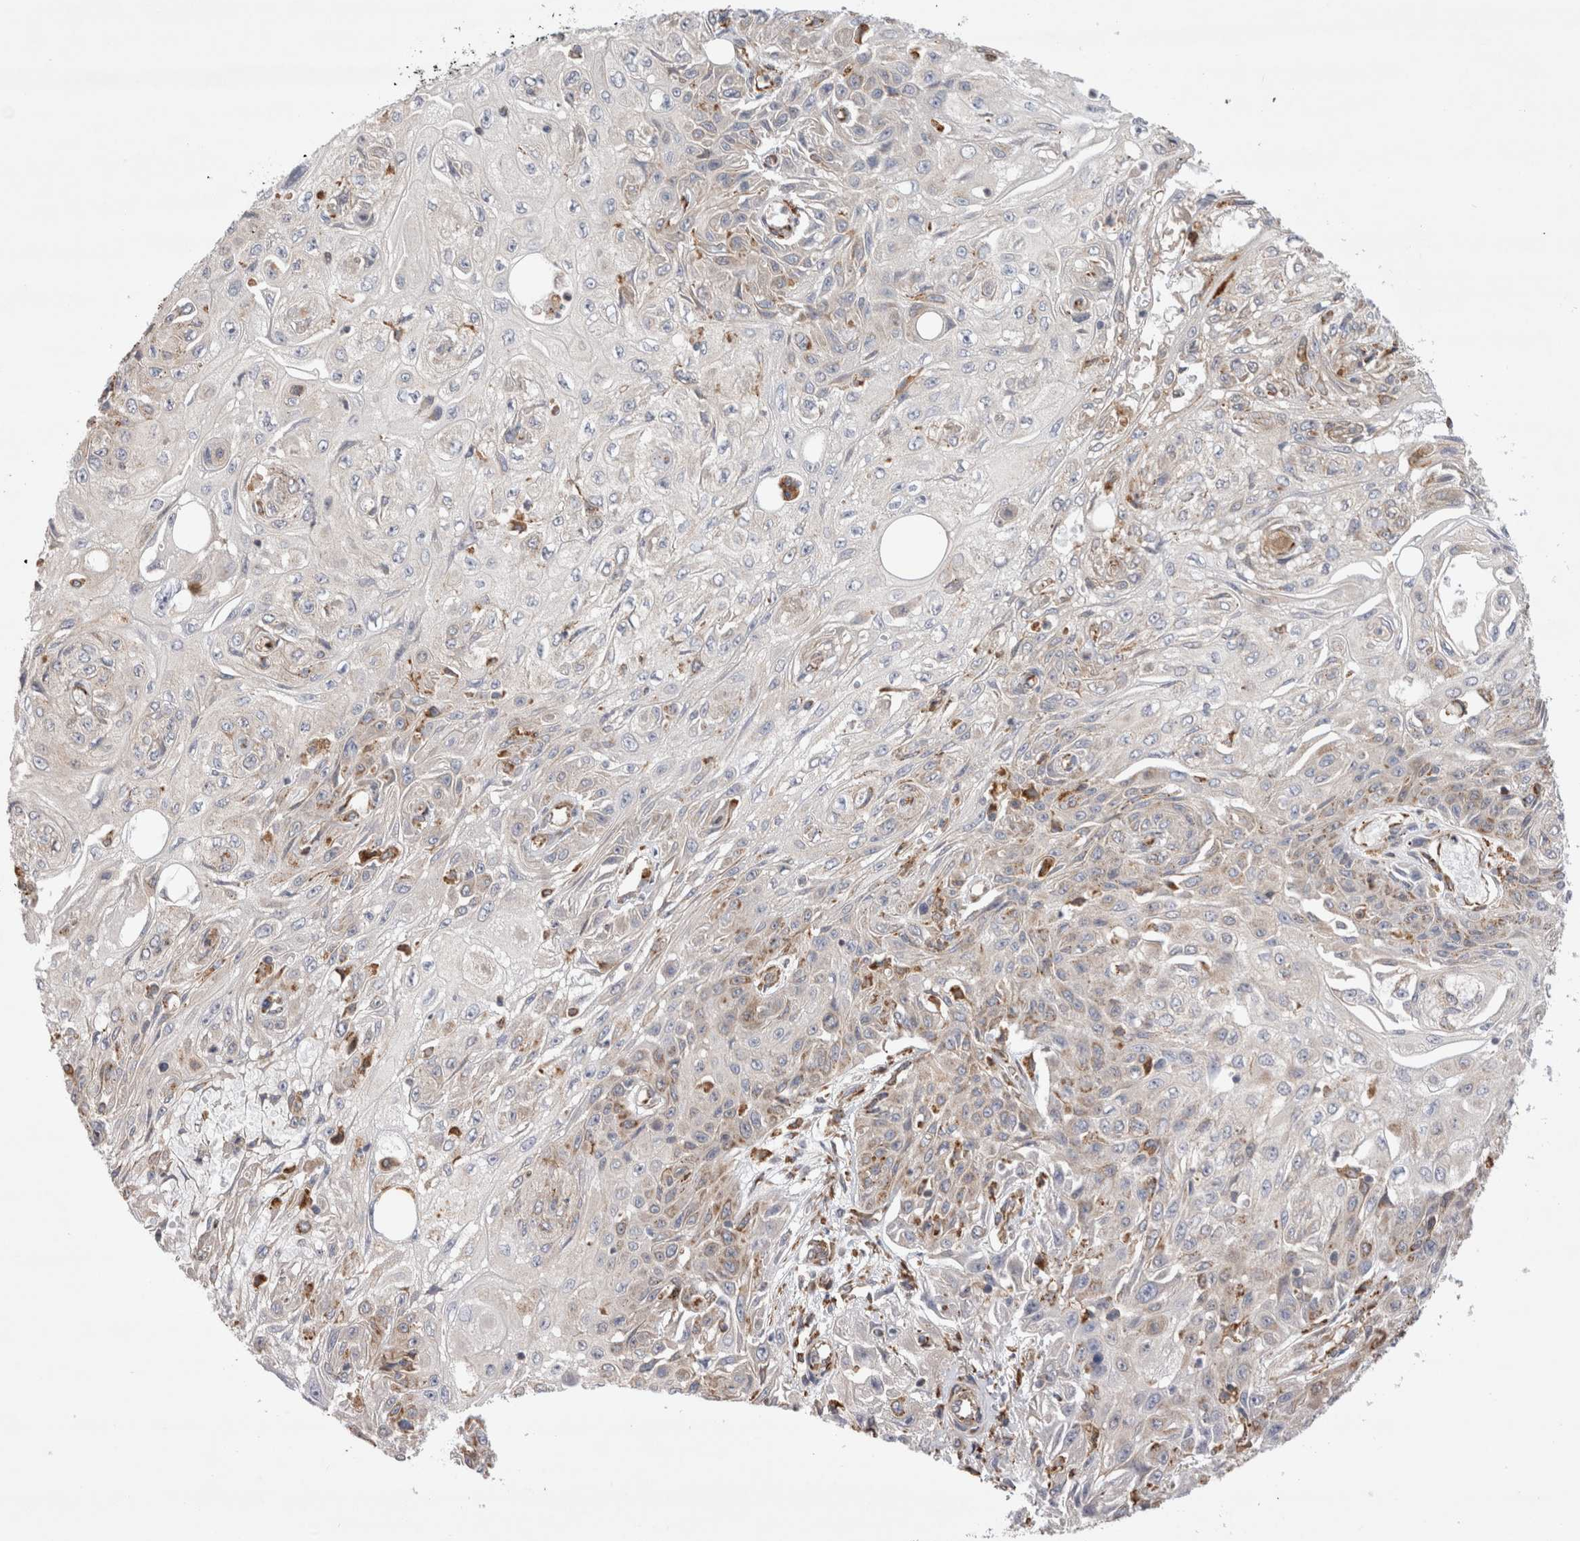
{"staining": {"intensity": "weak", "quantity": "<25%", "location": "cytoplasmic/membranous"}, "tissue": "skin cancer", "cell_type": "Tumor cells", "image_type": "cancer", "snomed": [{"axis": "morphology", "description": "Squamous cell carcinoma, NOS"}, {"axis": "morphology", "description": "Squamous cell carcinoma, metastatic, NOS"}, {"axis": "topography", "description": "Skin"}, {"axis": "topography", "description": "Lymph node"}], "caption": "Skin cancer (metastatic squamous cell carcinoma) was stained to show a protein in brown. There is no significant expression in tumor cells.", "gene": "PDCD10", "patient": {"sex": "male", "age": 75}}